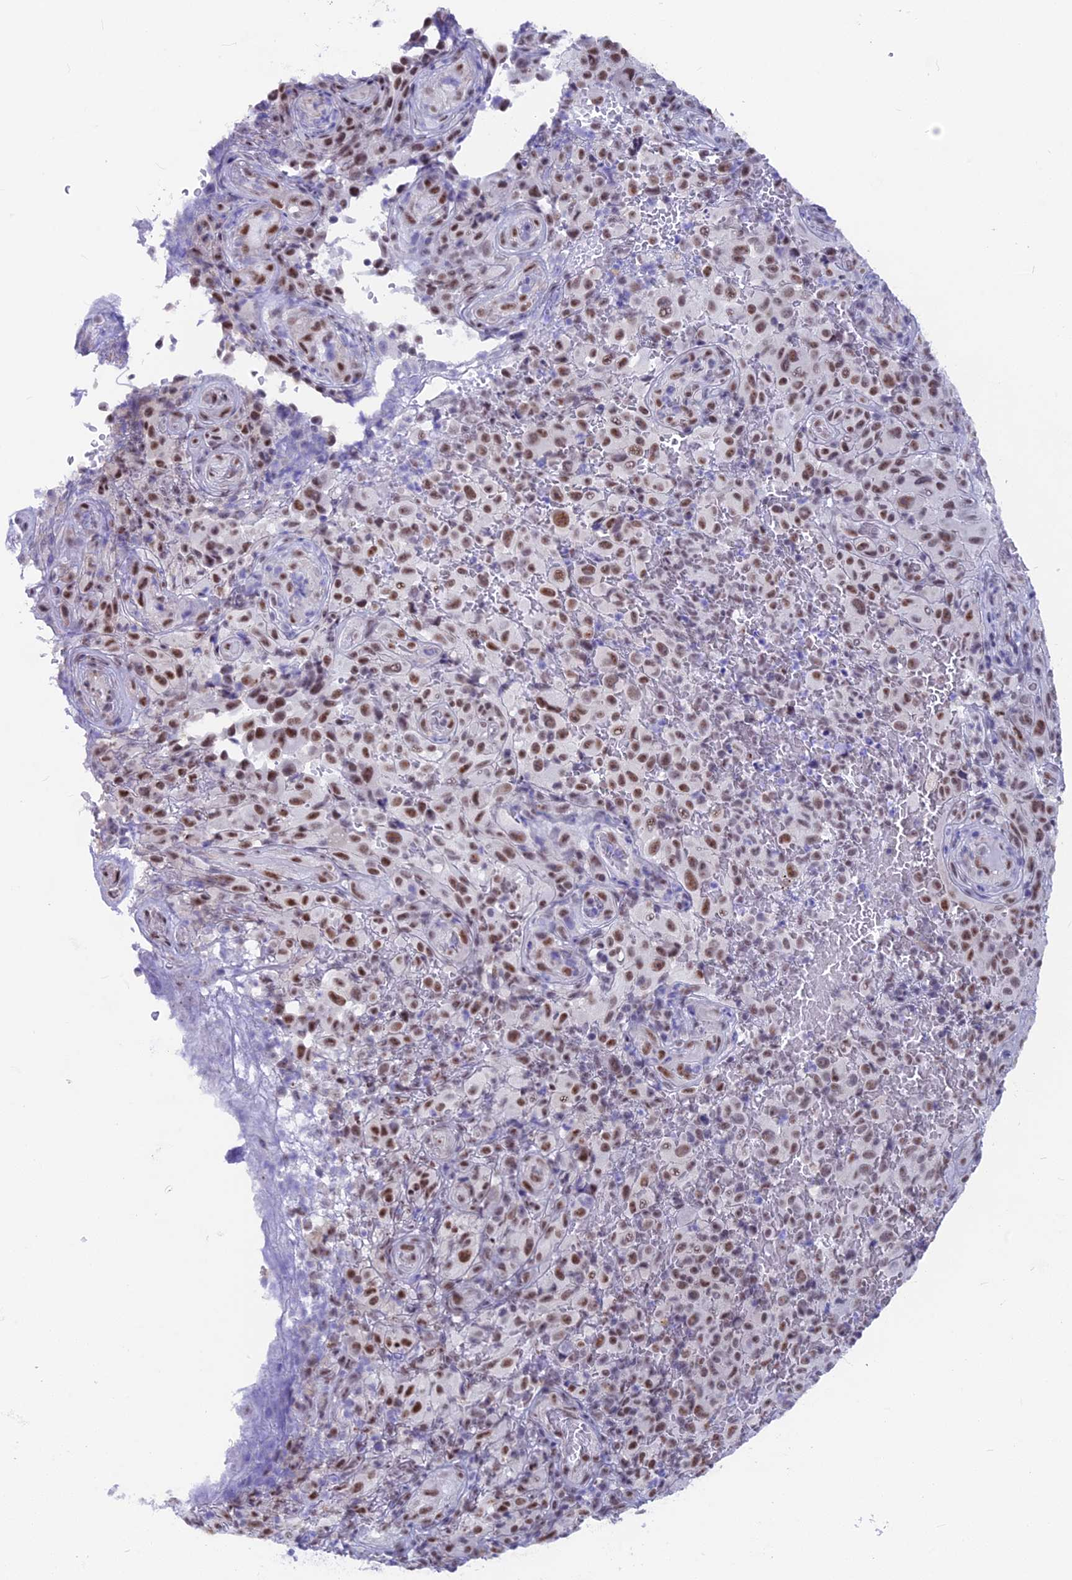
{"staining": {"intensity": "moderate", "quantity": ">75%", "location": "nuclear"}, "tissue": "melanoma", "cell_type": "Tumor cells", "image_type": "cancer", "snomed": [{"axis": "morphology", "description": "Malignant melanoma, NOS"}, {"axis": "topography", "description": "Skin"}], "caption": "Immunohistochemistry photomicrograph of neoplastic tissue: human melanoma stained using immunohistochemistry (IHC) exhibits medium levels of moderate protein expression localized specifically in the nuclear of tumor cells, appearing as a nuclear brown color.", "gene": "SRSF5", "patient": {"sex": "female", "age": 82}}